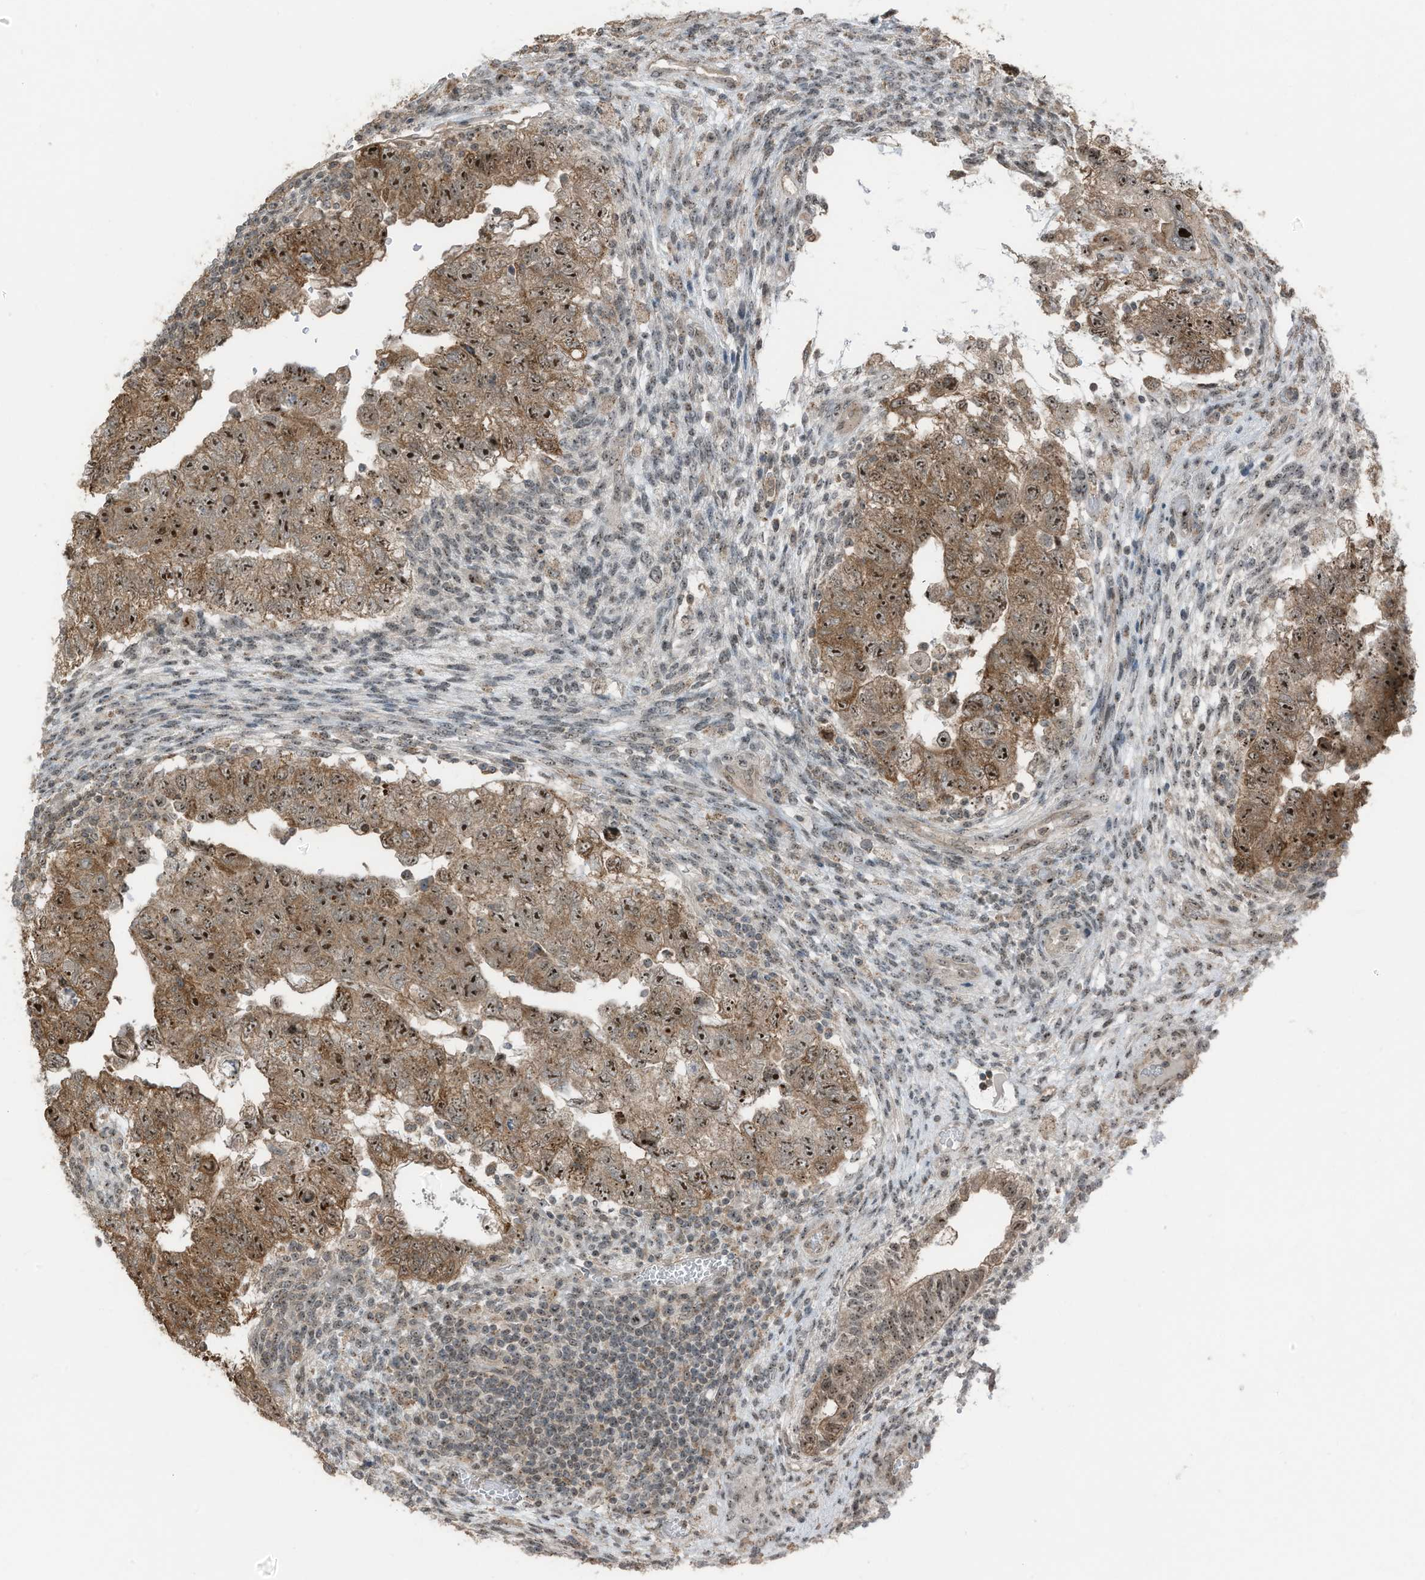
{"staining": {"intensity": "strong", "quantity": ">75%", "location": "cytoplasmic/membranous,nuclear"}, "tissue": "testis cancer", "cell_type": "Tumor cells", "image_type": "cancer", "snomed": [{"axis": "morphology", "description": "Carcinoma, Embryonal, NOS"}, {"axis": "topography", "description": "Testis"}], "caption": "Immunohistochemical staining of testis cancer reveals strong cytoplasmic/membranous and nuclear protein positivity in about >75% of tumor cells.", "gene": "UTP3", "patient": {"sex": "male", "age": 36}}